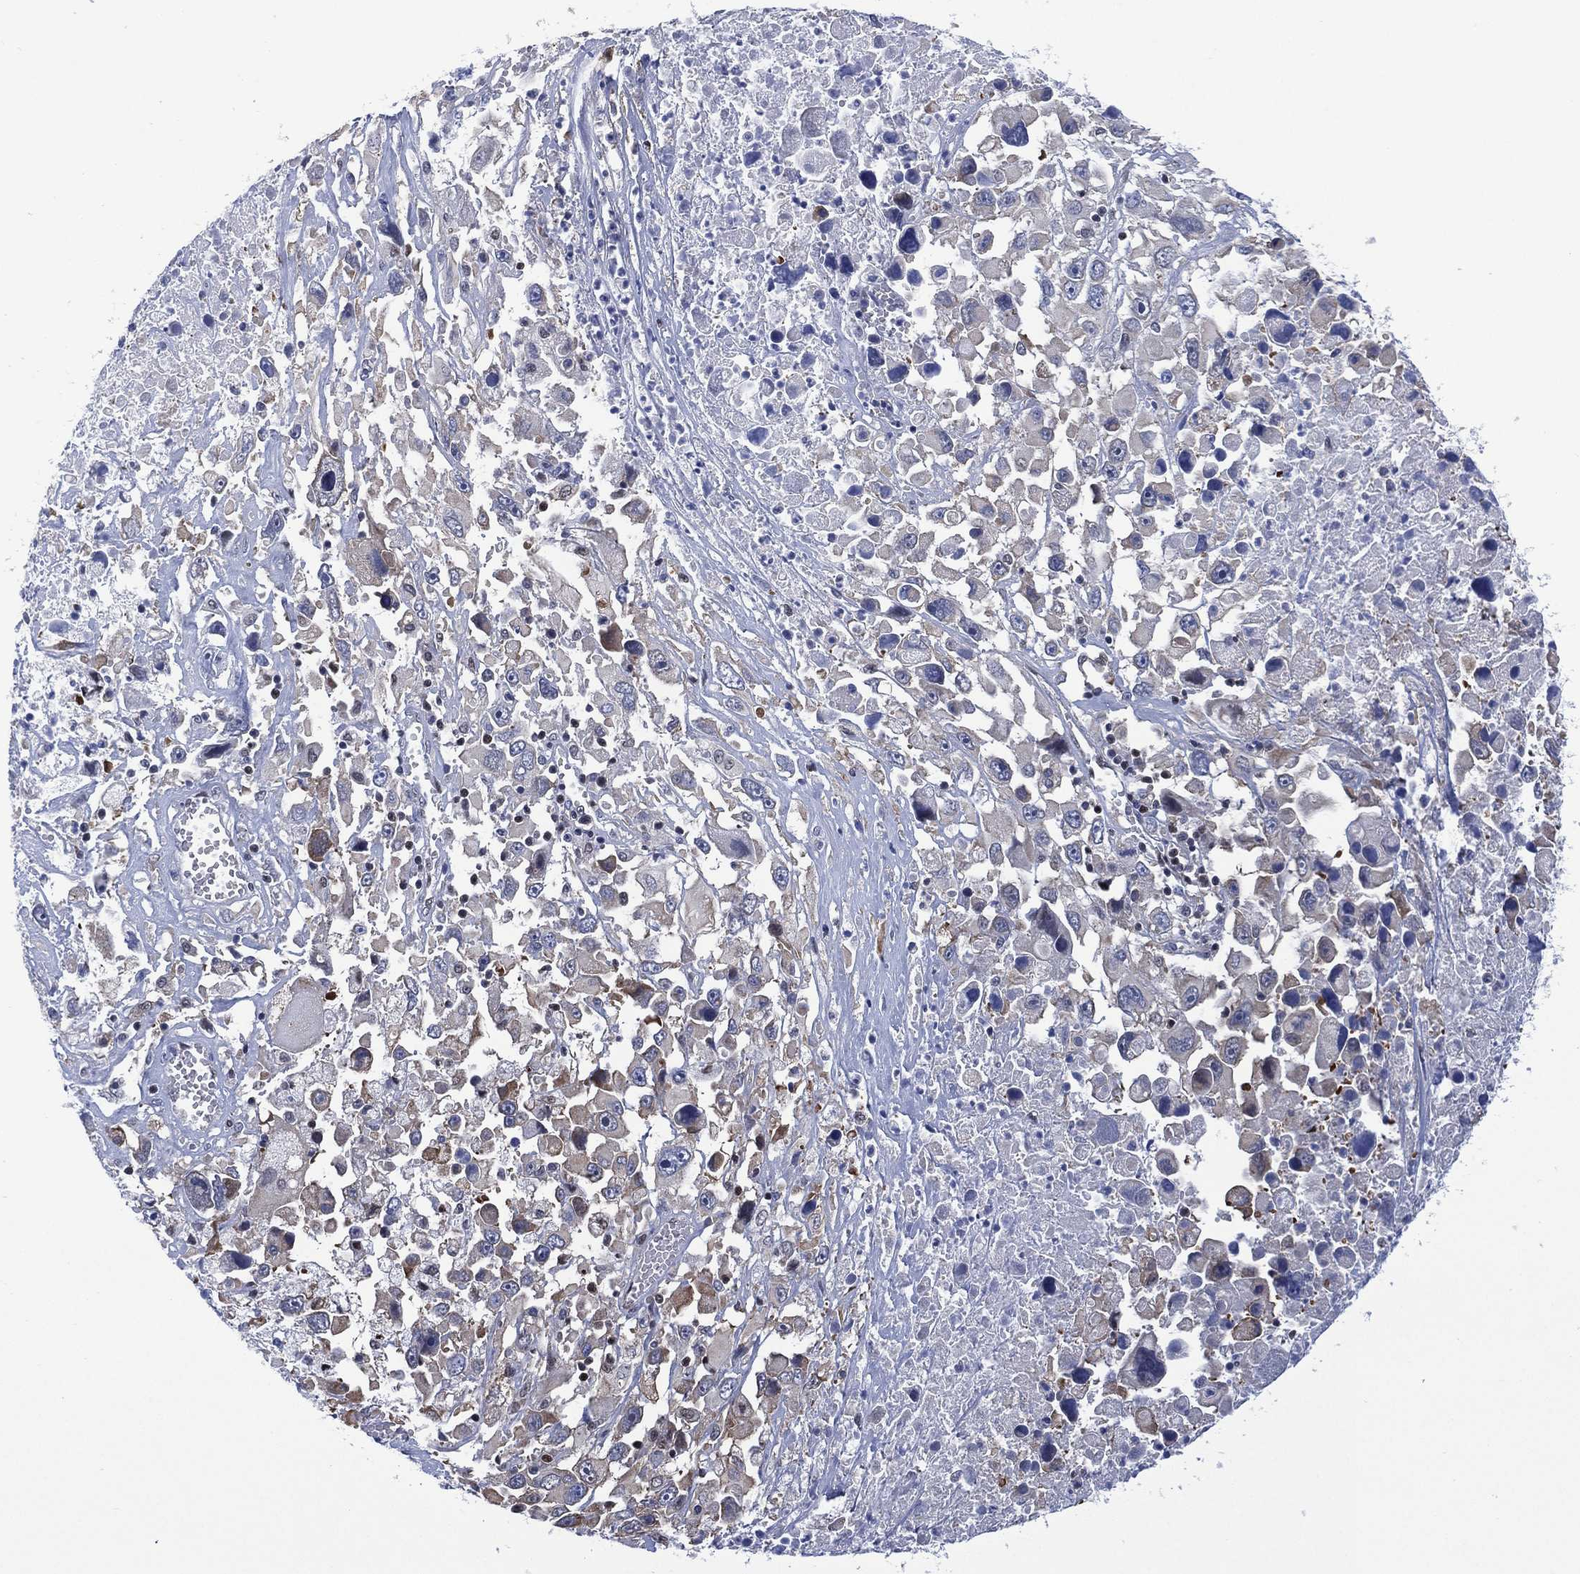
{"staining": {"intensity": "weak", "quantity": "<25%", "location": "cytoplasmic/membranous"}, "tissue": "melanoma", "cell_type": "Tumor cells", "image_type": "cancer", "snomed": [{"axis": "morphology", "description": "Malignant melanoma, Metastatic site"}, {"axis": "topography", "description": "Soft tissue"}], "caption": "Immunohistochemical staining of human melanoma exhibits no significant positivity in tumor cells. The staining was performed using DAB to visualize the protein expression in brown, while the nuclei were stained in blue with hematoxylin (Magnification: 20x).", "gene": "SLC4A4", "patient": {"sex": "male", "age": 50}}